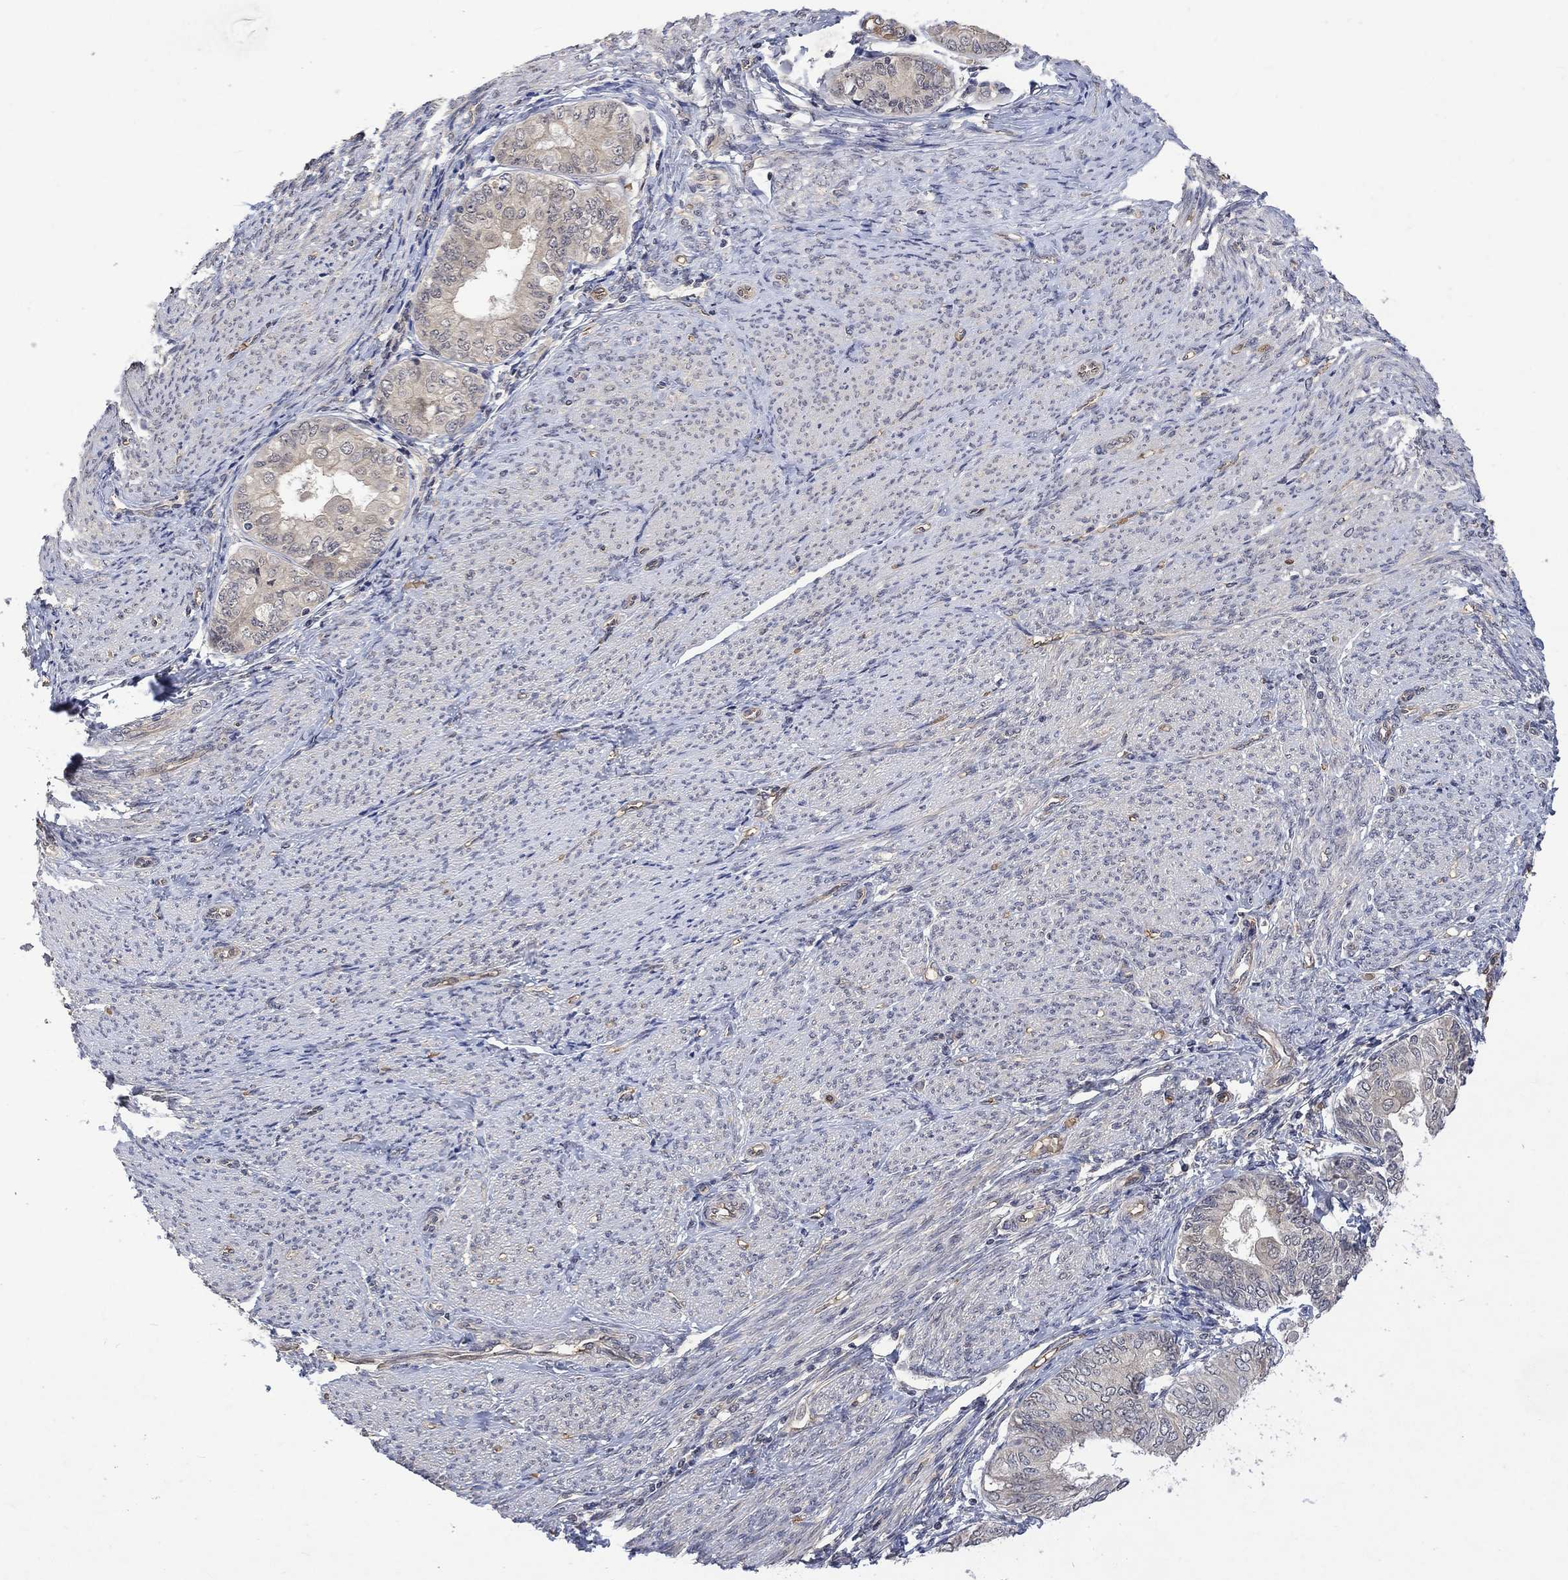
{"staining": {"intensity": "weak", "quantity": "<25%", "location": "cytoplasmic/membranous"}, "tissue": "endometrial cancer", "cell_type": "Tumor cells", "image_type": "cancer", "snomed": [{"axis": "morphology", "description": "Adenocarcinoma, NOS"}, {"axis": "topography", "description": "Endometrium"}], "caption": "Endometrial adenocarcinoma stained for a protein using immunohistochemistry (IHC) demonstrates no expression tumor cells.", "gene": "GRIN2D", "patient": {"sex": "female", "age": 68}}